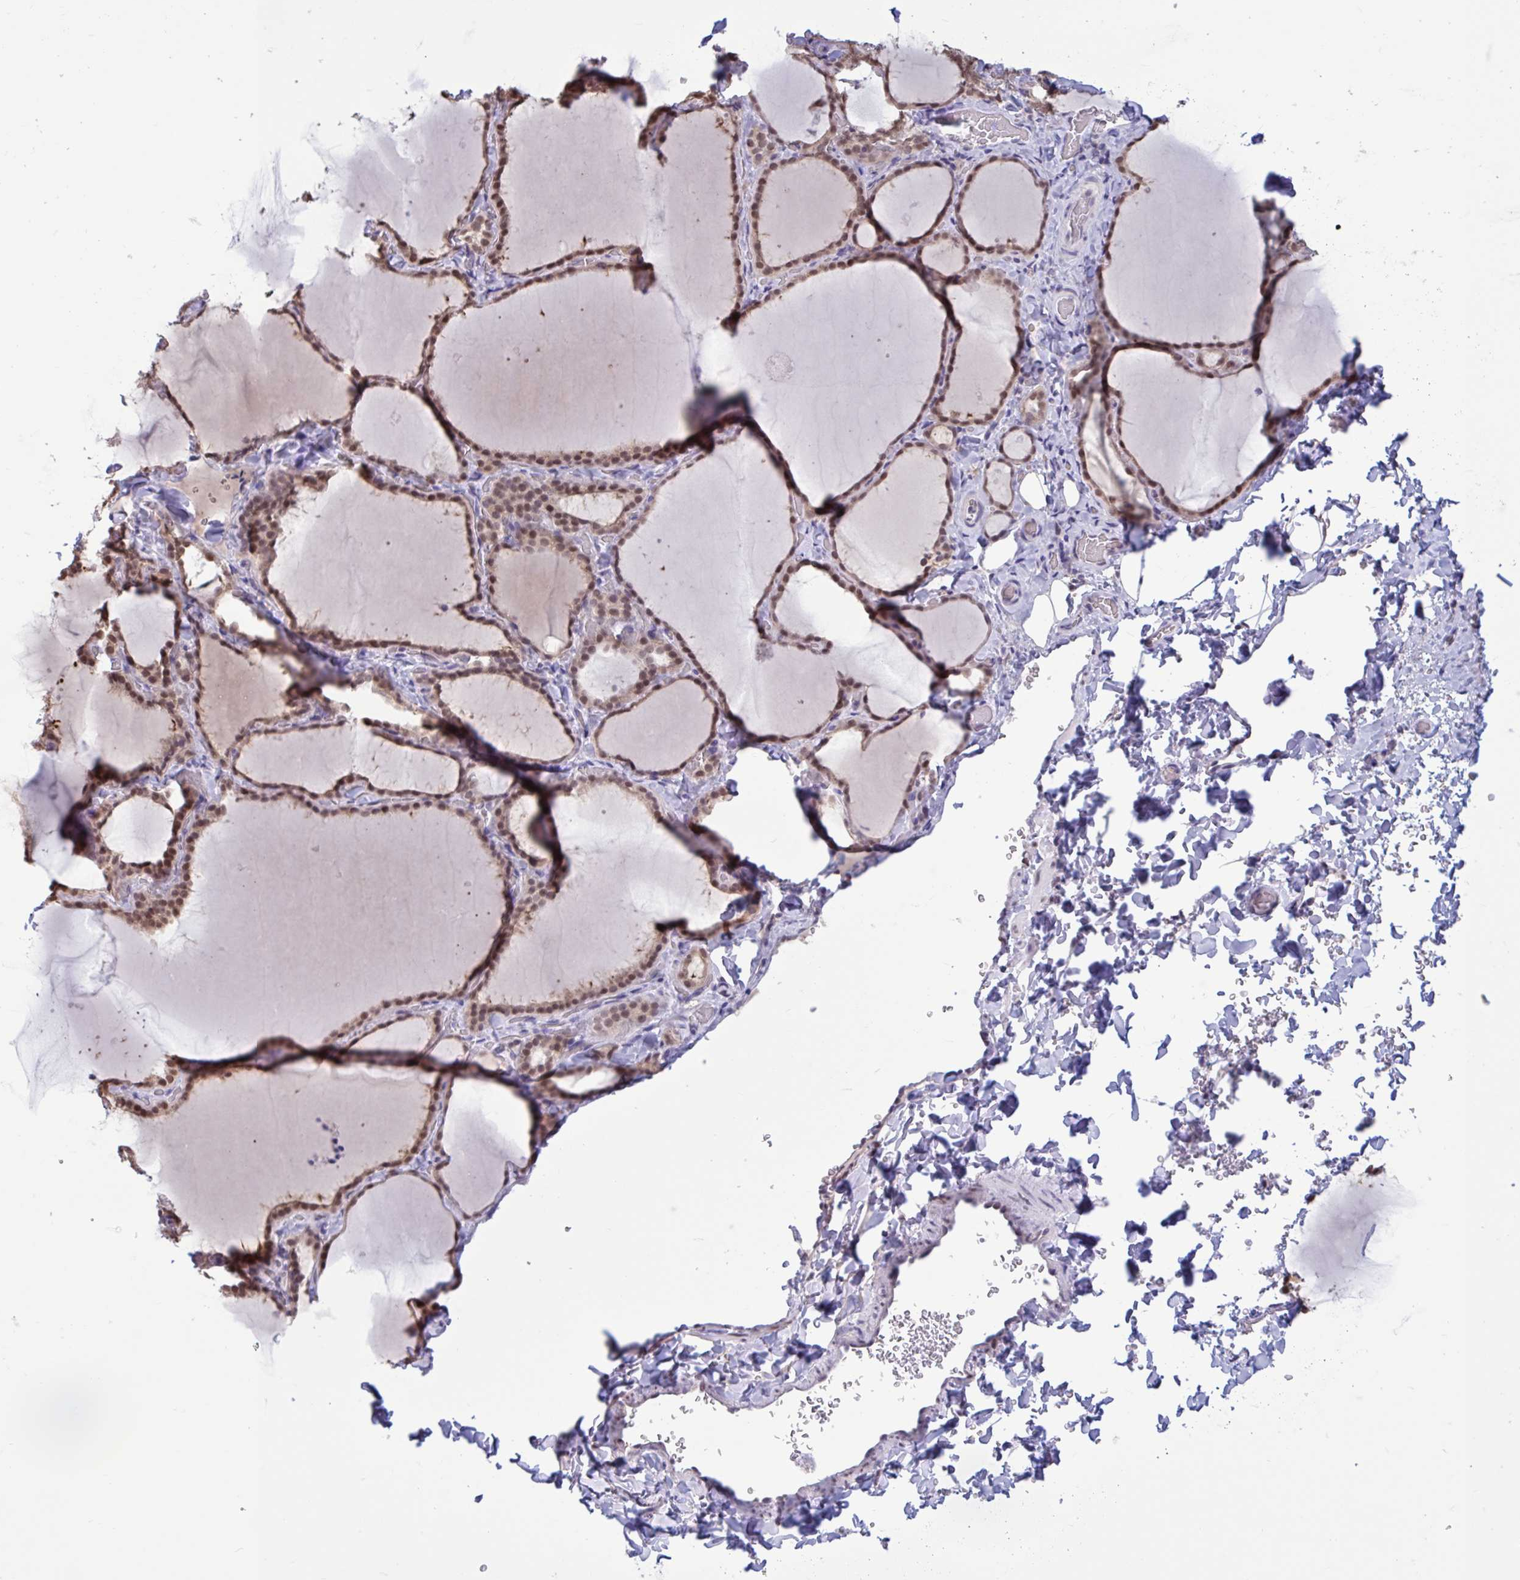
{"staining": {"intensity": "moderate", "quantity": ">75%", "location": "nuclear"}, "tissue": "thyroid gland", "cell_type": "Glandular cells", "image_type": "normal", "snomed": [{"axis": "morphology", "description": "Normal tissue, NOS"}, {"axis": "topography", "description": "Thyroid gland"}], "caption": "This micrograph displays IHC staining of unremarkable human thyroid gland, with medium moderate nuclear positivity in about >75% of glandular cells.", "gene": "RBL1", "patient": {"sex": "female", "age": 22}}